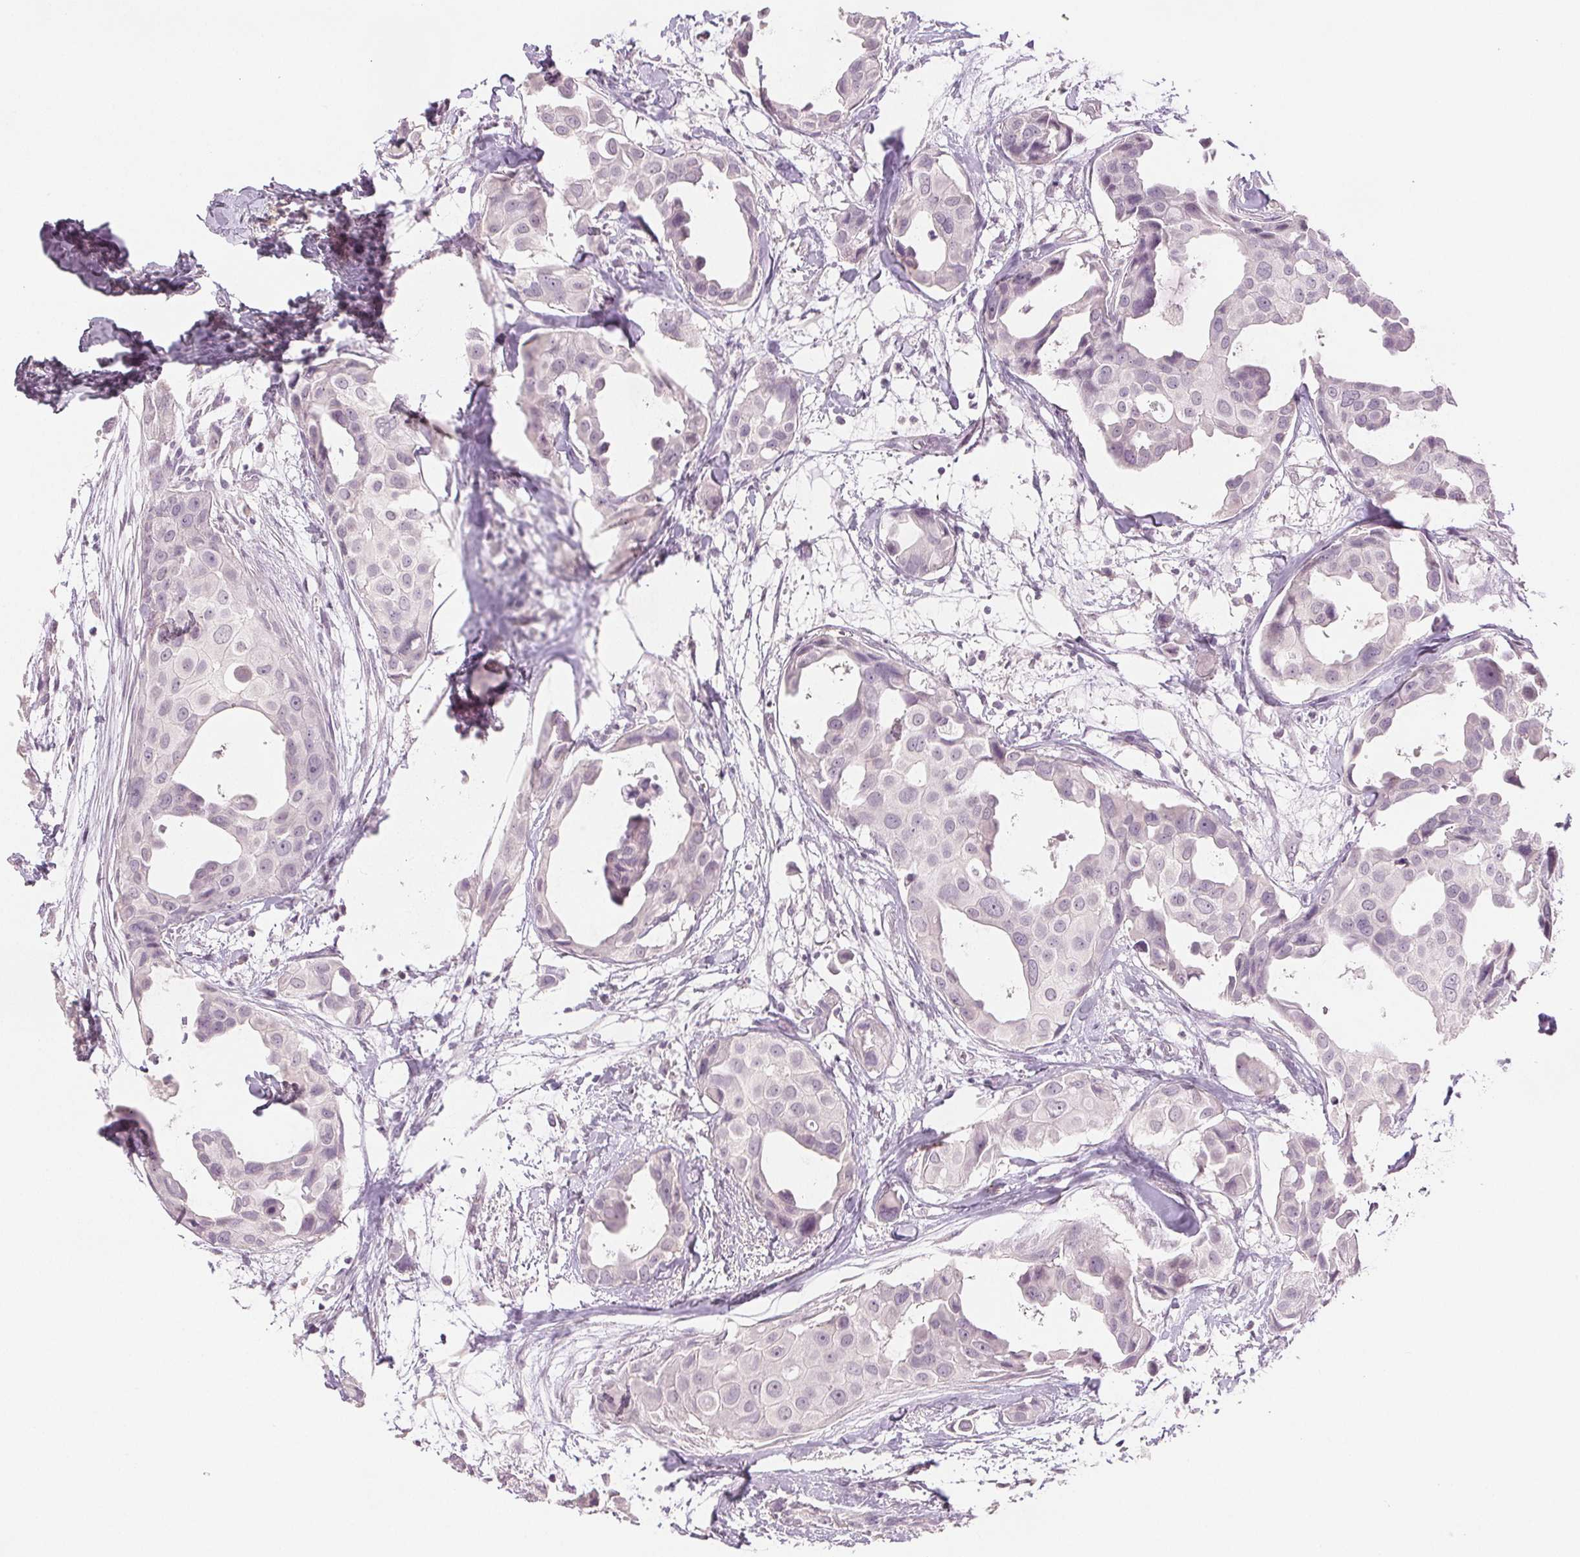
{"staining": {"intensity": "negative", "quantity": "none", "location": "none"}, "tissue": "breast cancer", "cell_type": "Tumor cells", "image_type": "cancer", "snomed": [{"axis": "morphology", "description": "Duct carcinoma"}, {"axis": "topography", "description": "Breast"}], "caption": "Immunohistochemical staining of breast intraductal carcinoma exhibits no significant expression in tumor cells. (DAB (3,3'-diaminobenzidine) immunohistochemistry, high magnification).", "gene": "SCGN", "patient": {"sex": "female", "age": 38}}